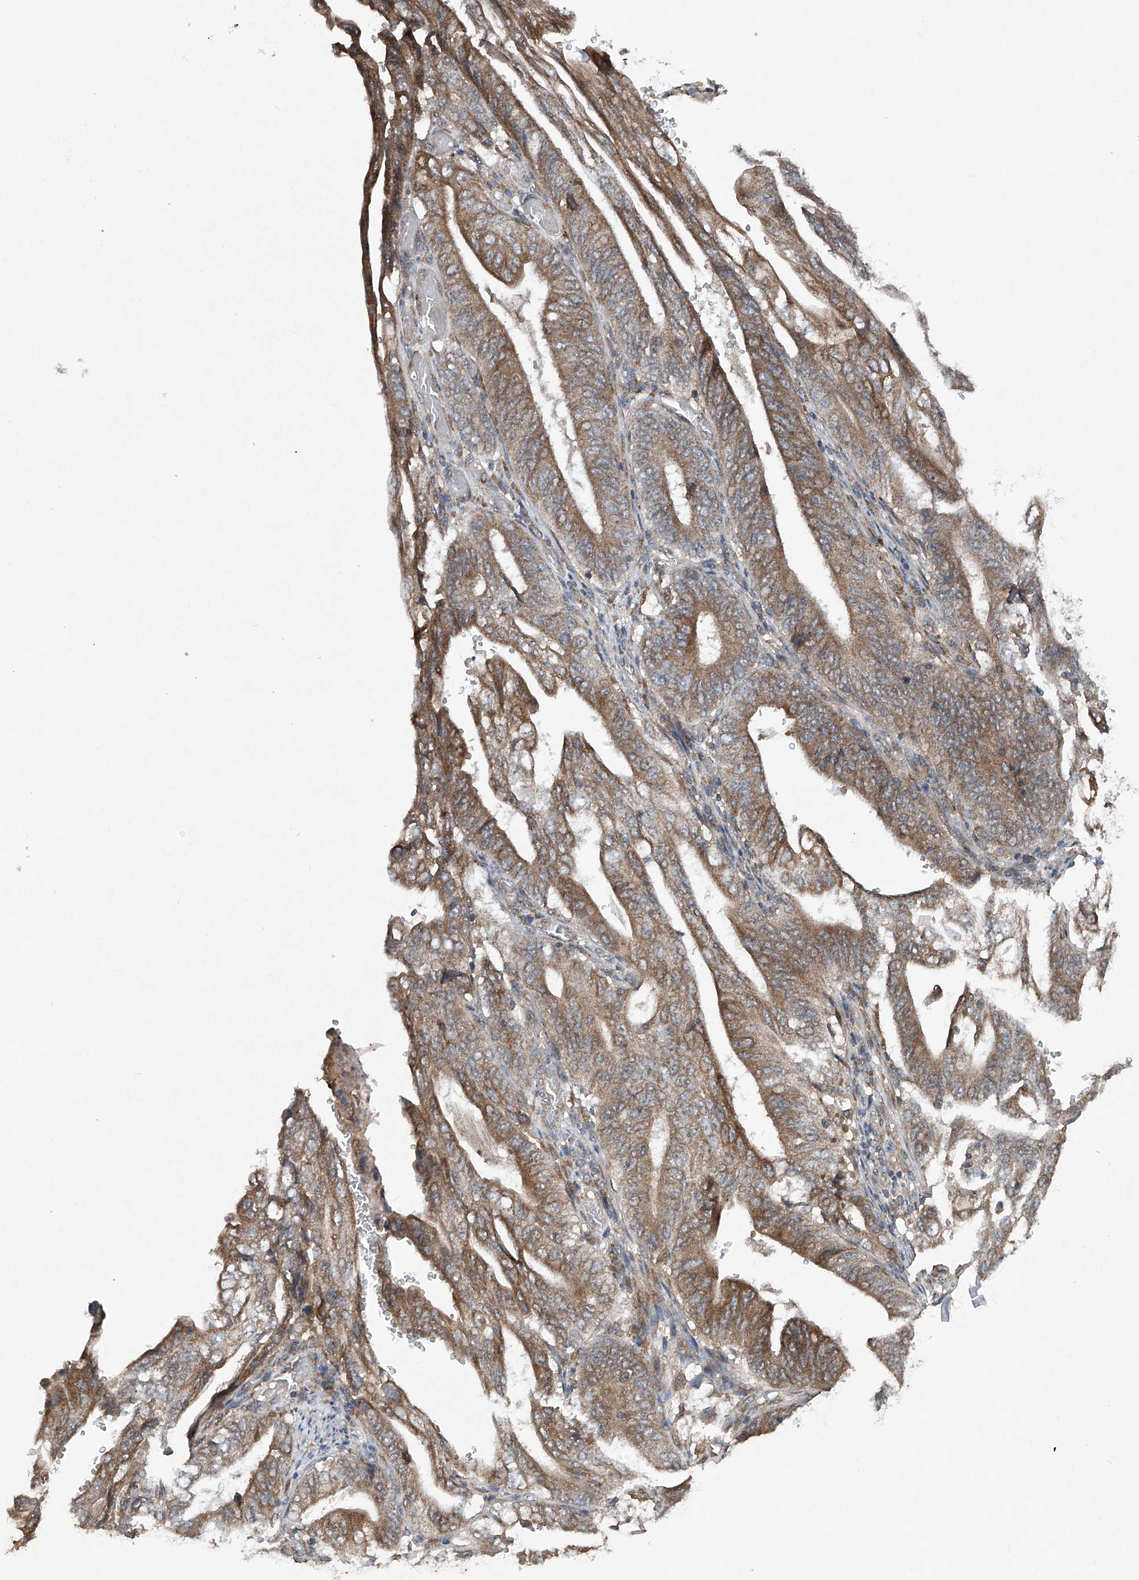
{"staining": {"intensity": "moderate", "quantity": ">75%", "location": "cytoplasmic/membranous"}, "tissue": "stomach cancer", "cell_type": "Tumor cells", "image_type": "cancer", "snomed": [{"axis": "morphology", "description": "Adenocarcinoma, NOS"}, {"axis": "topography", "description": "Stomach"}], "caption": "The photomicrograph exhibits a brown stain indicating the presence of a protein in the cytoplasmic/membranous of tumor cells in stomach adenocarcinoma. Immunohistochemistry stains the protein in brown and the nuclei are stained blue.", "gene": "SUMF2", "patient": {"sex": "female", "age": 73}}